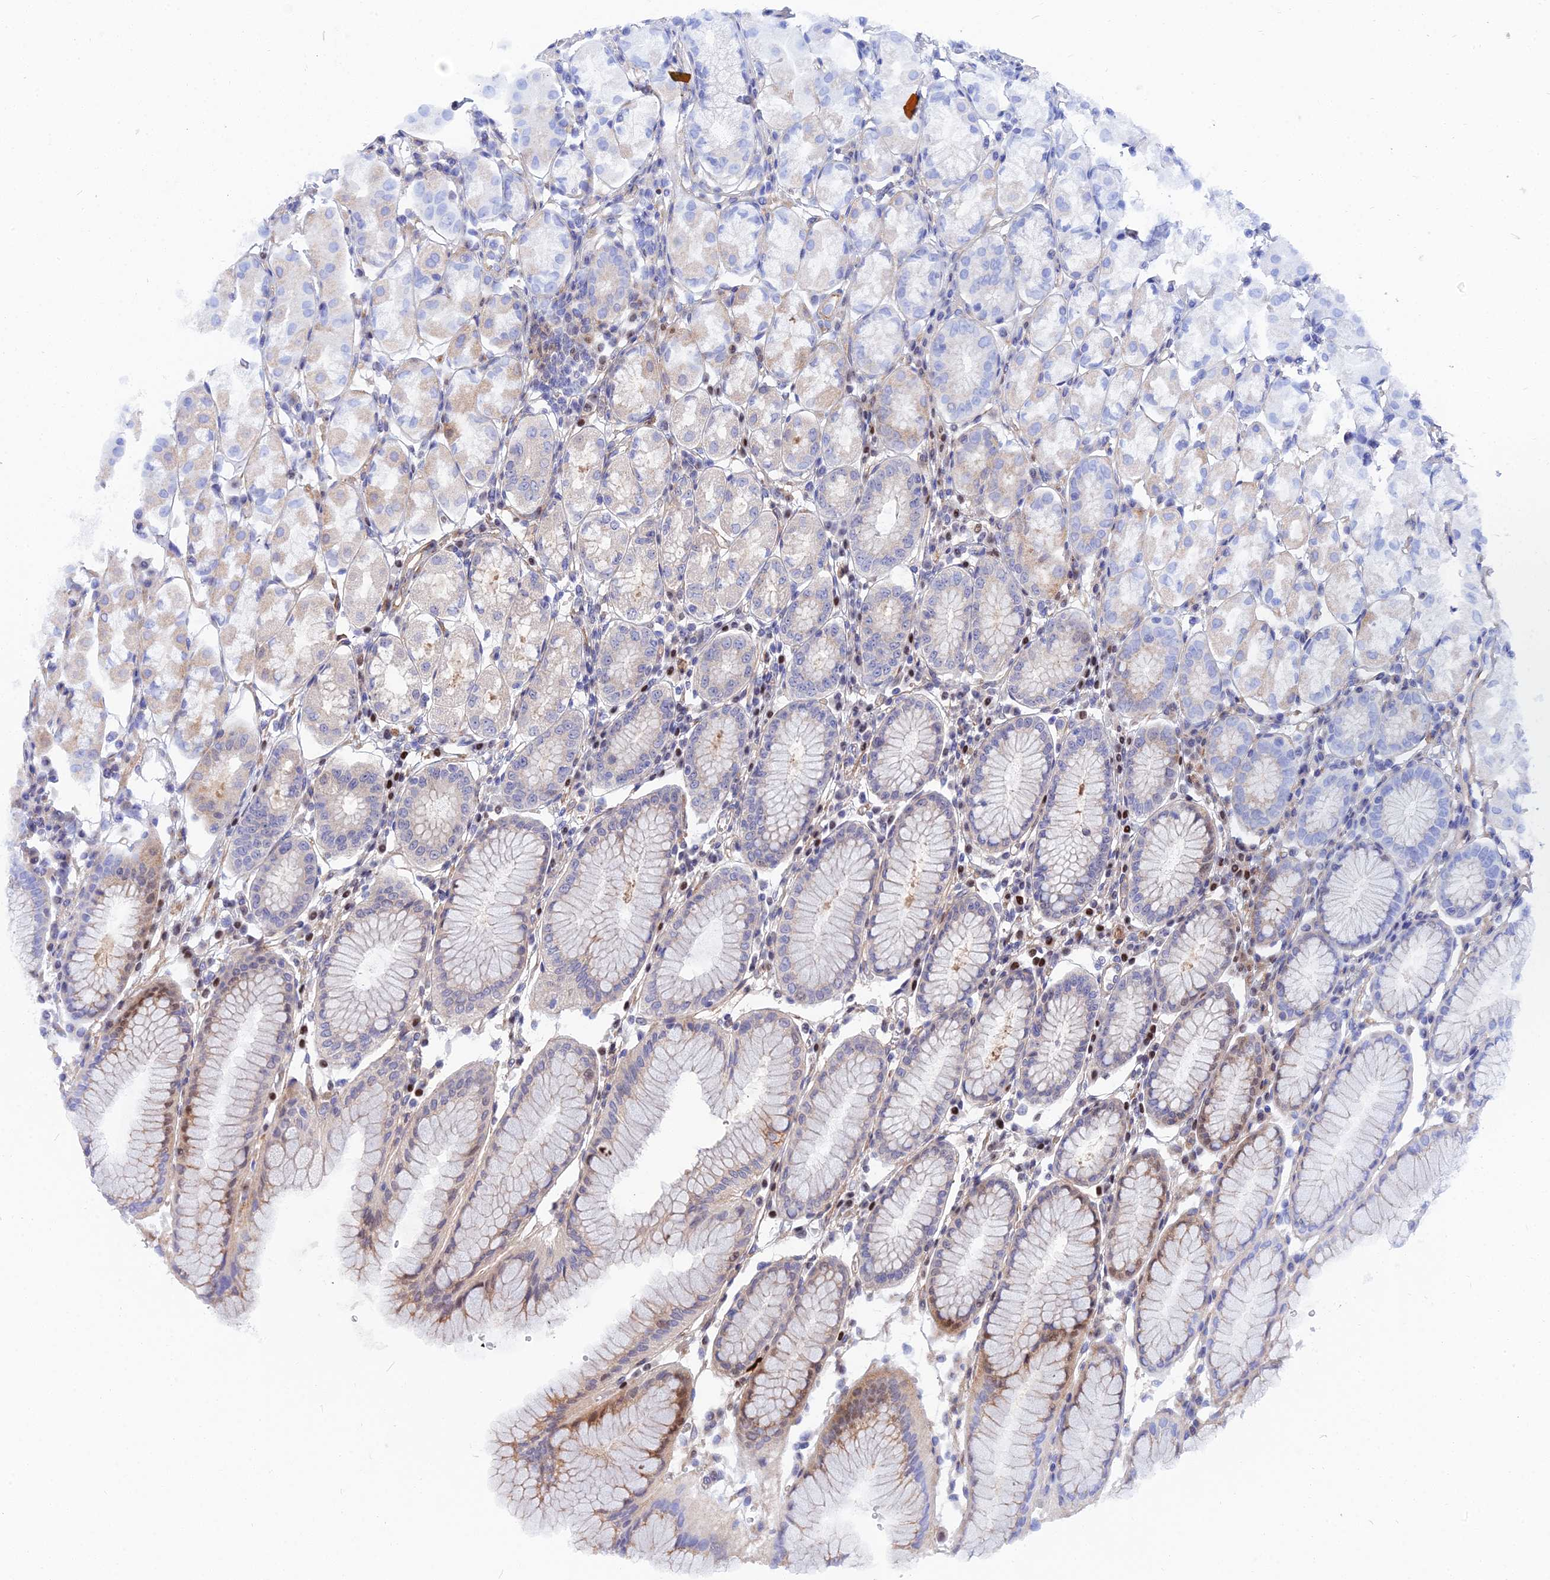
{"staining": {"intensity": "moderate", "quantity": "<25%", "location": "cytoplasmic/membranous,nuclear"}, "tissue": "stomach", "cell_type": "Glandular cells", "image_type": "normal", "snomed": [{"axis": "morphology", "description": "Normal tissue, NOS"}, {"axis": "topography", "description": "Stomach"}, {"axis": "topography", "description": "Stomach, lower"}], "caption": "A high-resolution image shows IHC staining of normal stomach, which shows moderate cytoplasmic/membranous,nuclear staining in approximately <25% of glandular cells. The protein of interest is shown in brown color, while the nuclei are stained blue.", "gene": "TRIM43B", "patient": {"sex": "female", "age": 56}}